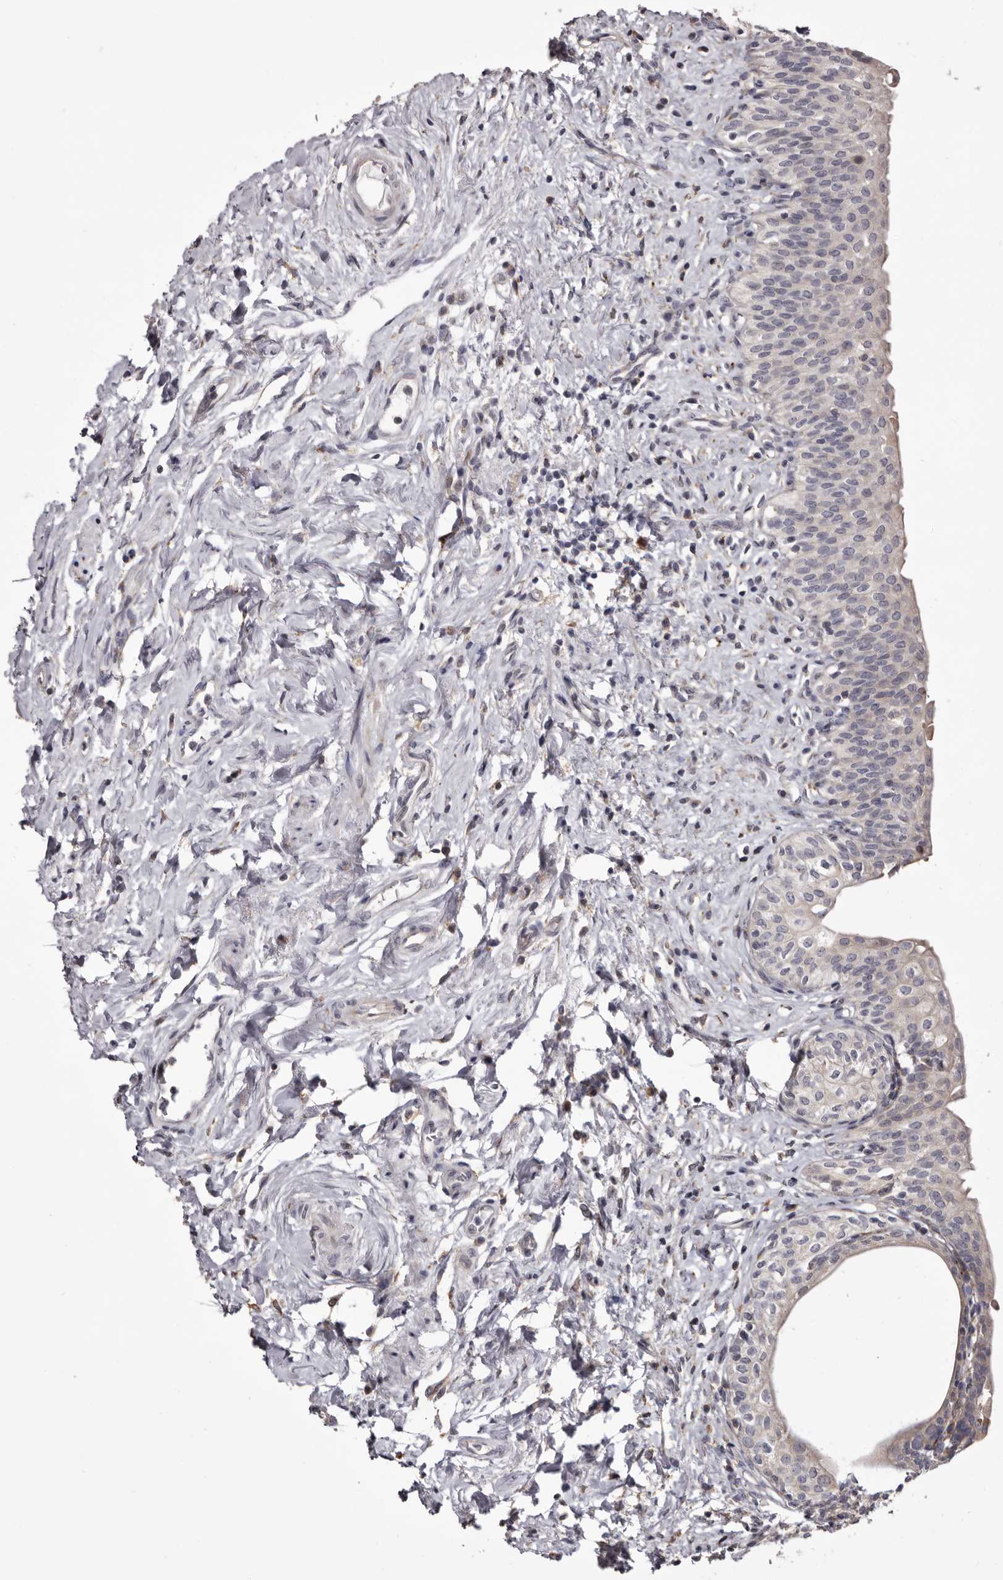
{"staining": {"intensity": "weak", "quantity": "<25%", "location": "cytoplasmic/membranous"}, "tissue": "urinary bladder", "cell_type": "Urothelial cells", "image_type": "normal", "snomed": [{"axis": "morphology", "description": "Normal tissue, NOS"}, {"axis": "topography", "description": "Urinary bladder"}], "caption": "Urothelial cells show no significant protein expression in unremarkable urinary bladder. (IHC, brightfield microscopy, high magnification).", "gene": "PIGX", "patient": {"sex": "male", "age": 83}}